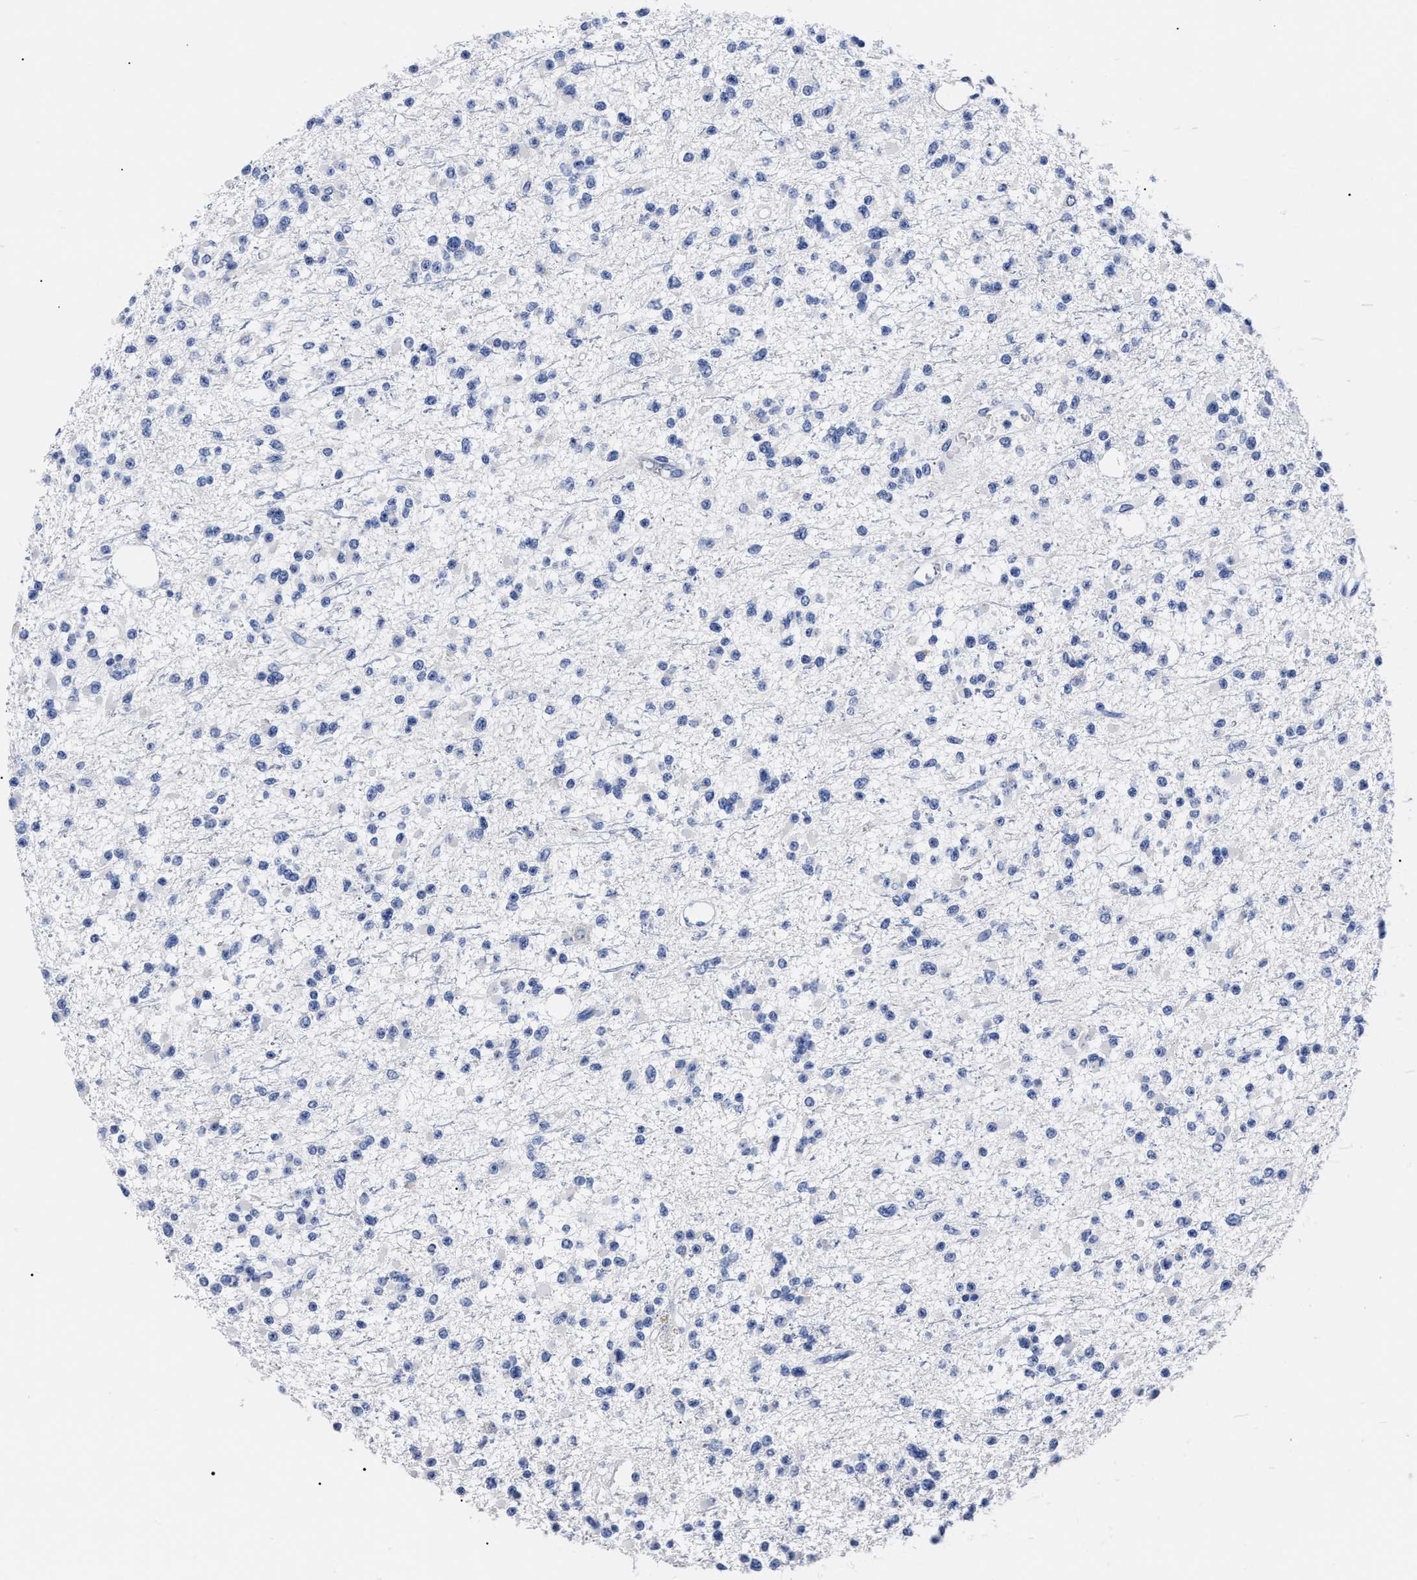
{"staining": {"intensity": "negative", "quantity": "none", "location": "none"}, "tissue": "glioma", "cell_type": "Tumor cells", "image_type": "cancer", "snomed": [{"axis": "morphology", "description": "Glioma, malignant, Low grade"}, {"axis": "topography", "description": "Brain"}], "caption": "Tumor cells show no significant protein positivity in glioma.", "gene": "ALPG", "patient": {"sex": "female", "age": 22}}